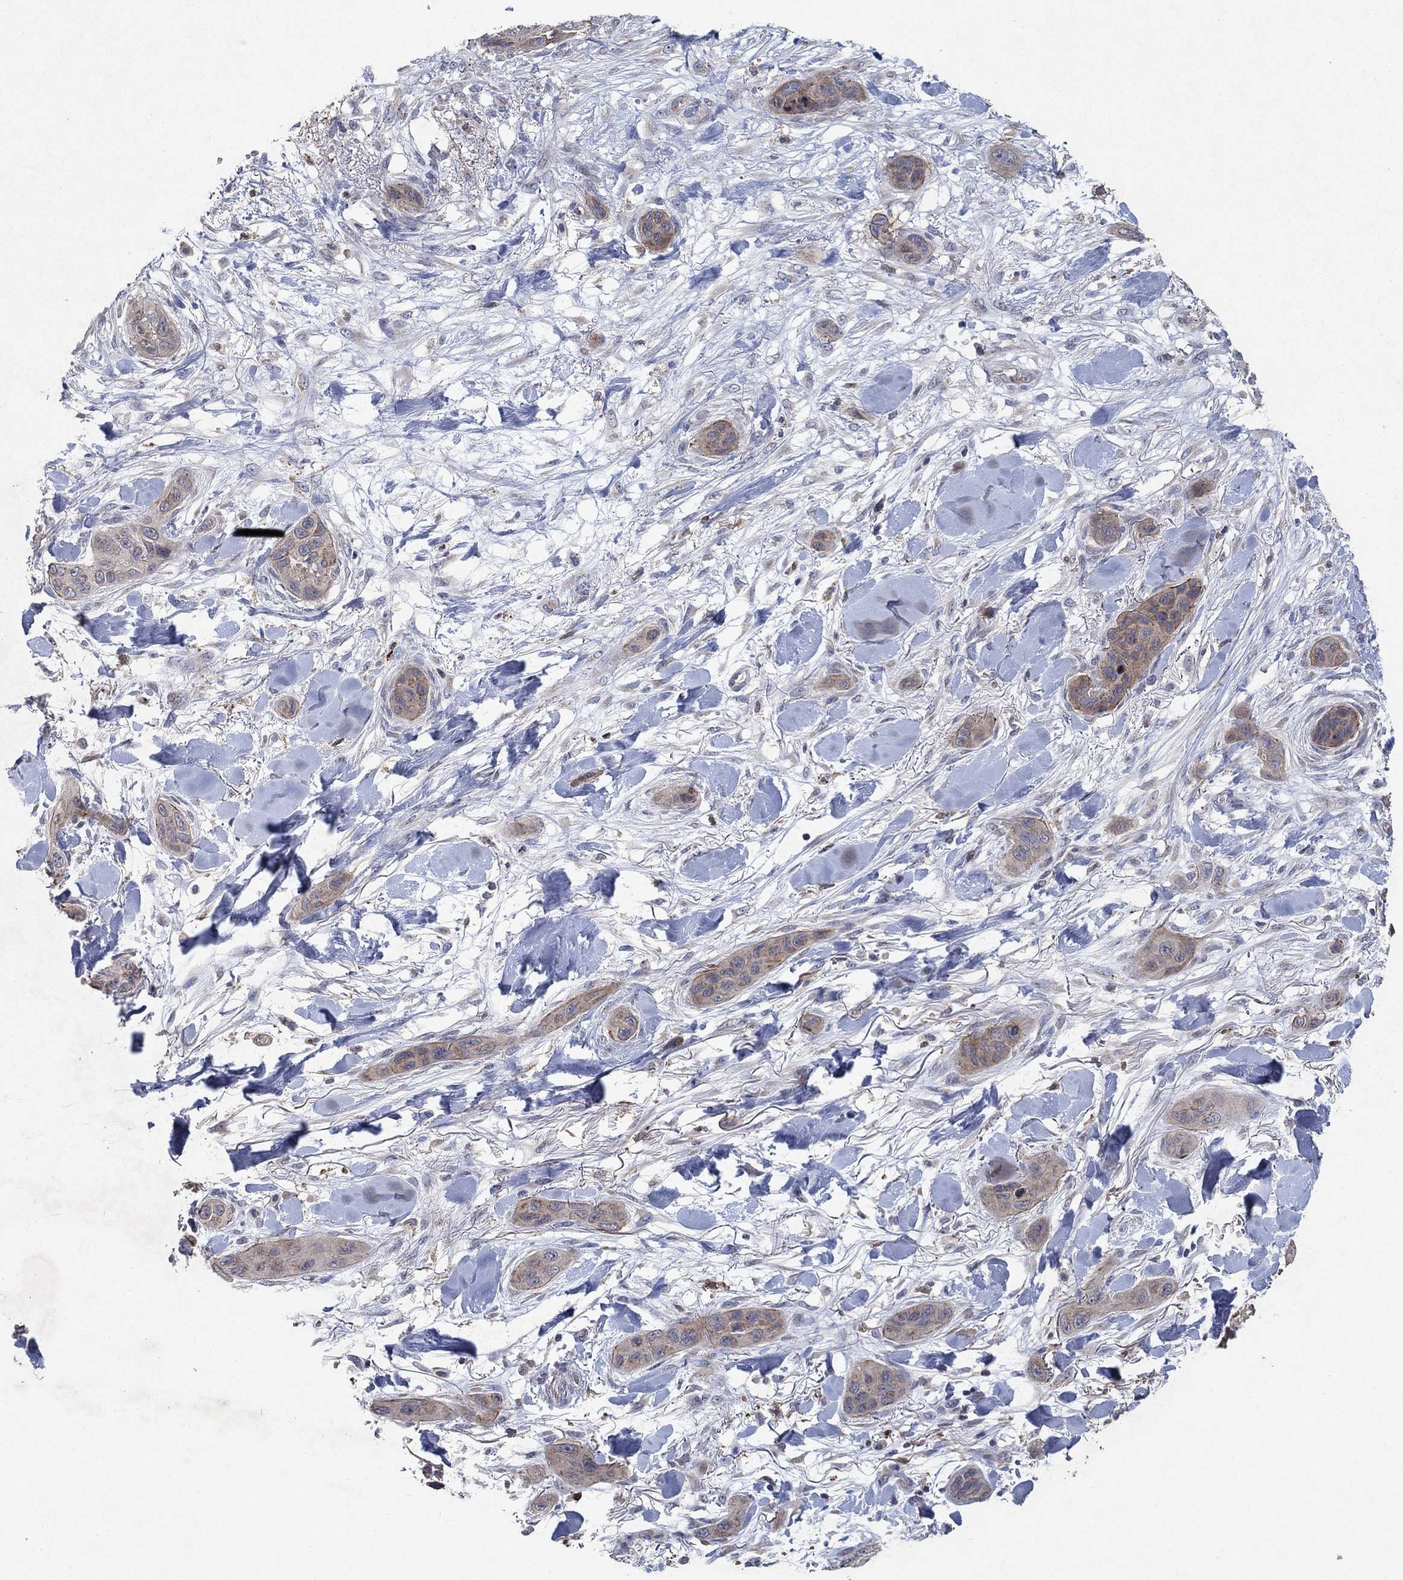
{"staining": {"intensity": "moderate", "quantity": "<25%", "location": "cytoplasmic/membranous"}, "tissue": "skin cancer", "cell_type": "Tumor cells", "image_type": "cancer", "snomed": [{"axis": "morphology", "description": "Squamous cell carcinoma, NOS"}, {"axis": "topography", "description": "Skin"}], "caption": "Tumor cells show moderate cytoplasmic/membranous expression in about <25% of cells in skin squamous cell carcinoma. (IHC, brightfield microscopy, high magnification).", "gene": "FRG1", "patient": {"sex": "male", "age": 78}}